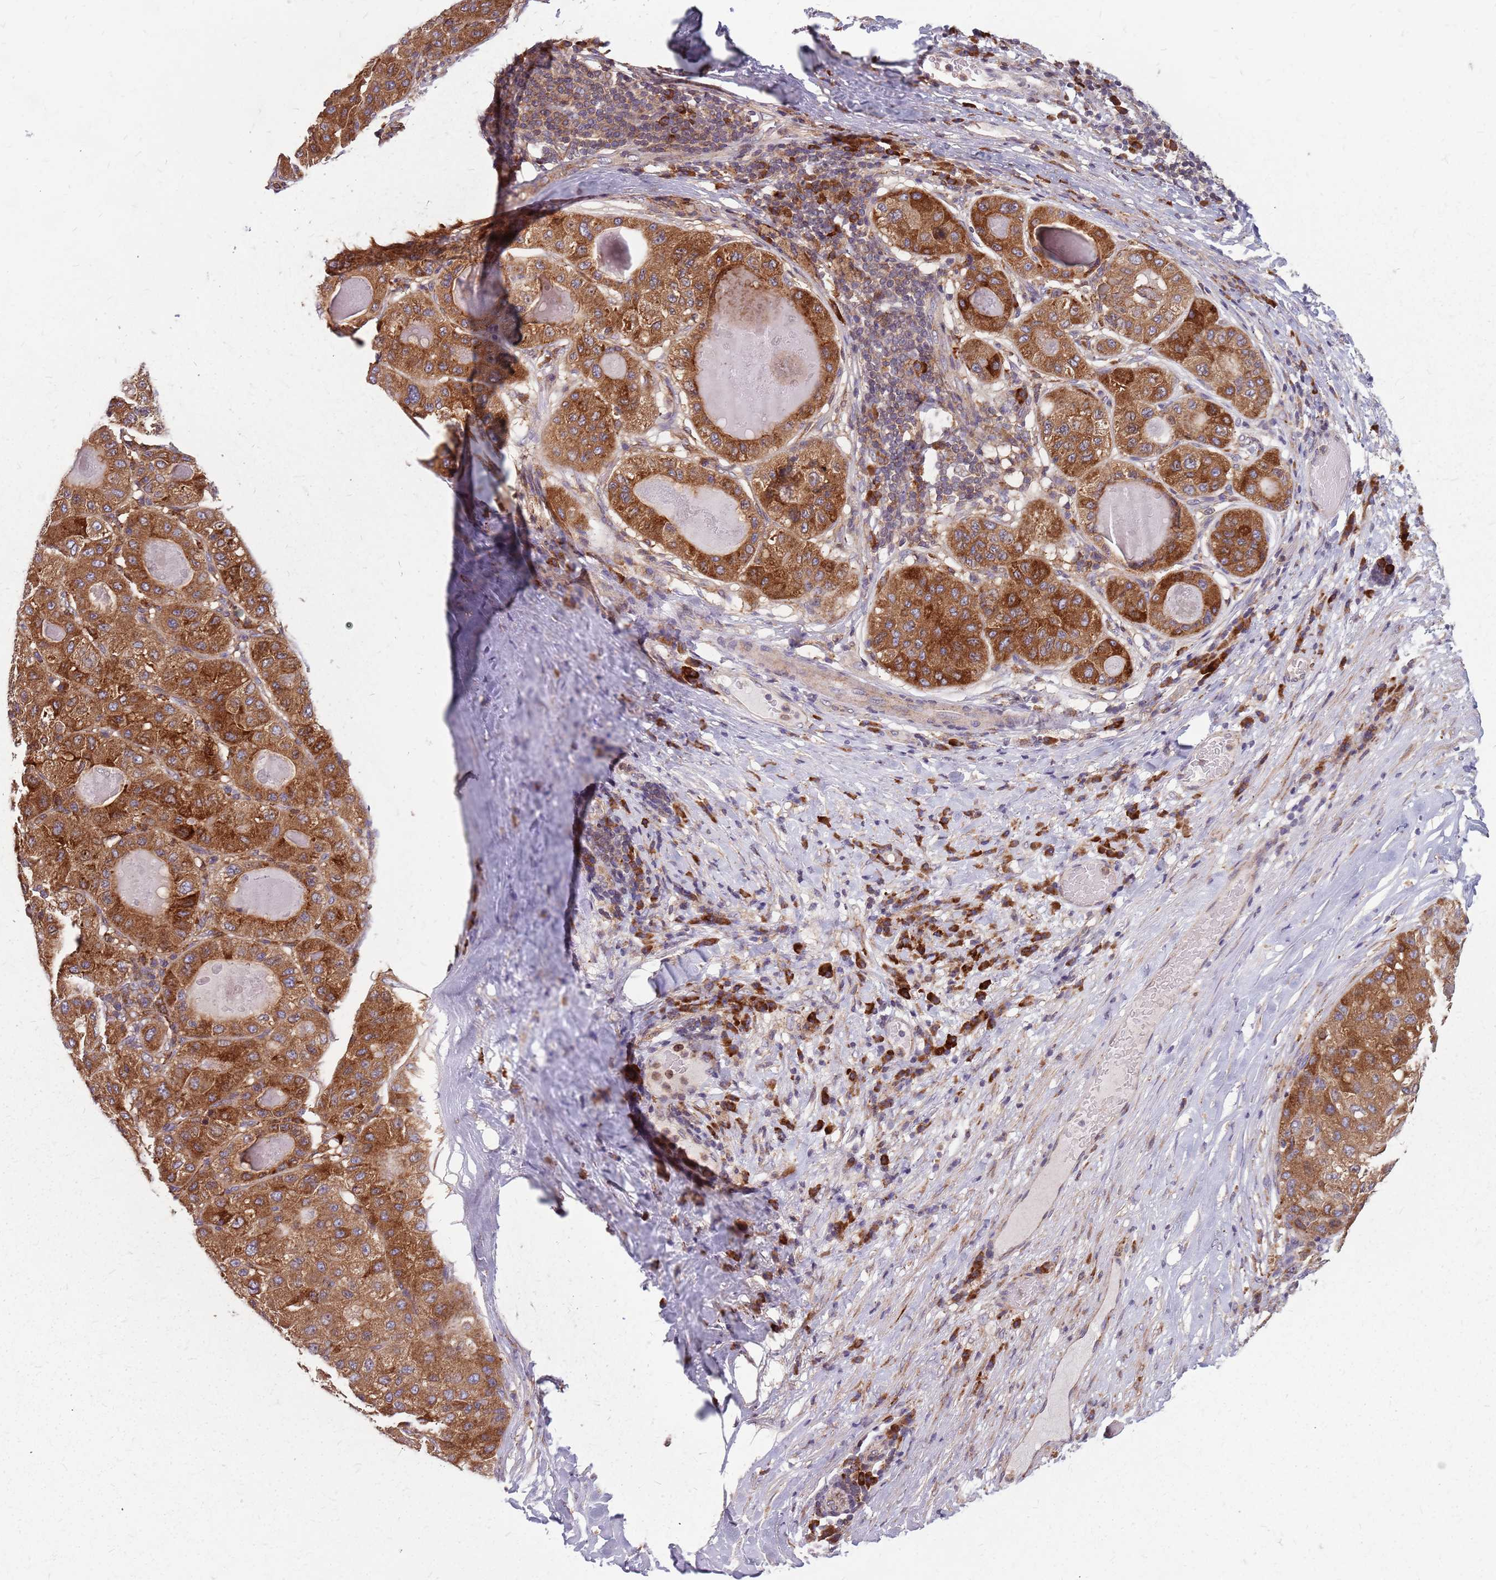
{"staining": {"intensity": "moderate", "quantity": ">75%", "location": "cytoplasmic/membranous"}, "tissue": "liver cancer", "cell_type": "Tumor cells", "image_type": "cancer", "snomed": [{"axis": "morphology", "description": "Carcinoma, Hepatocellular, NOS"}, {"axis": "topography", "description": "Liver"}], "caption": "This histopathology image demonstrates IHC staining of human hepatocellular carcinoma (liver), with medium moderate cytoplasmic/membranous positivity in about >75% of tumor cells.", "gene": "NME4", "patient": {"sex": "male", "age": 80}}